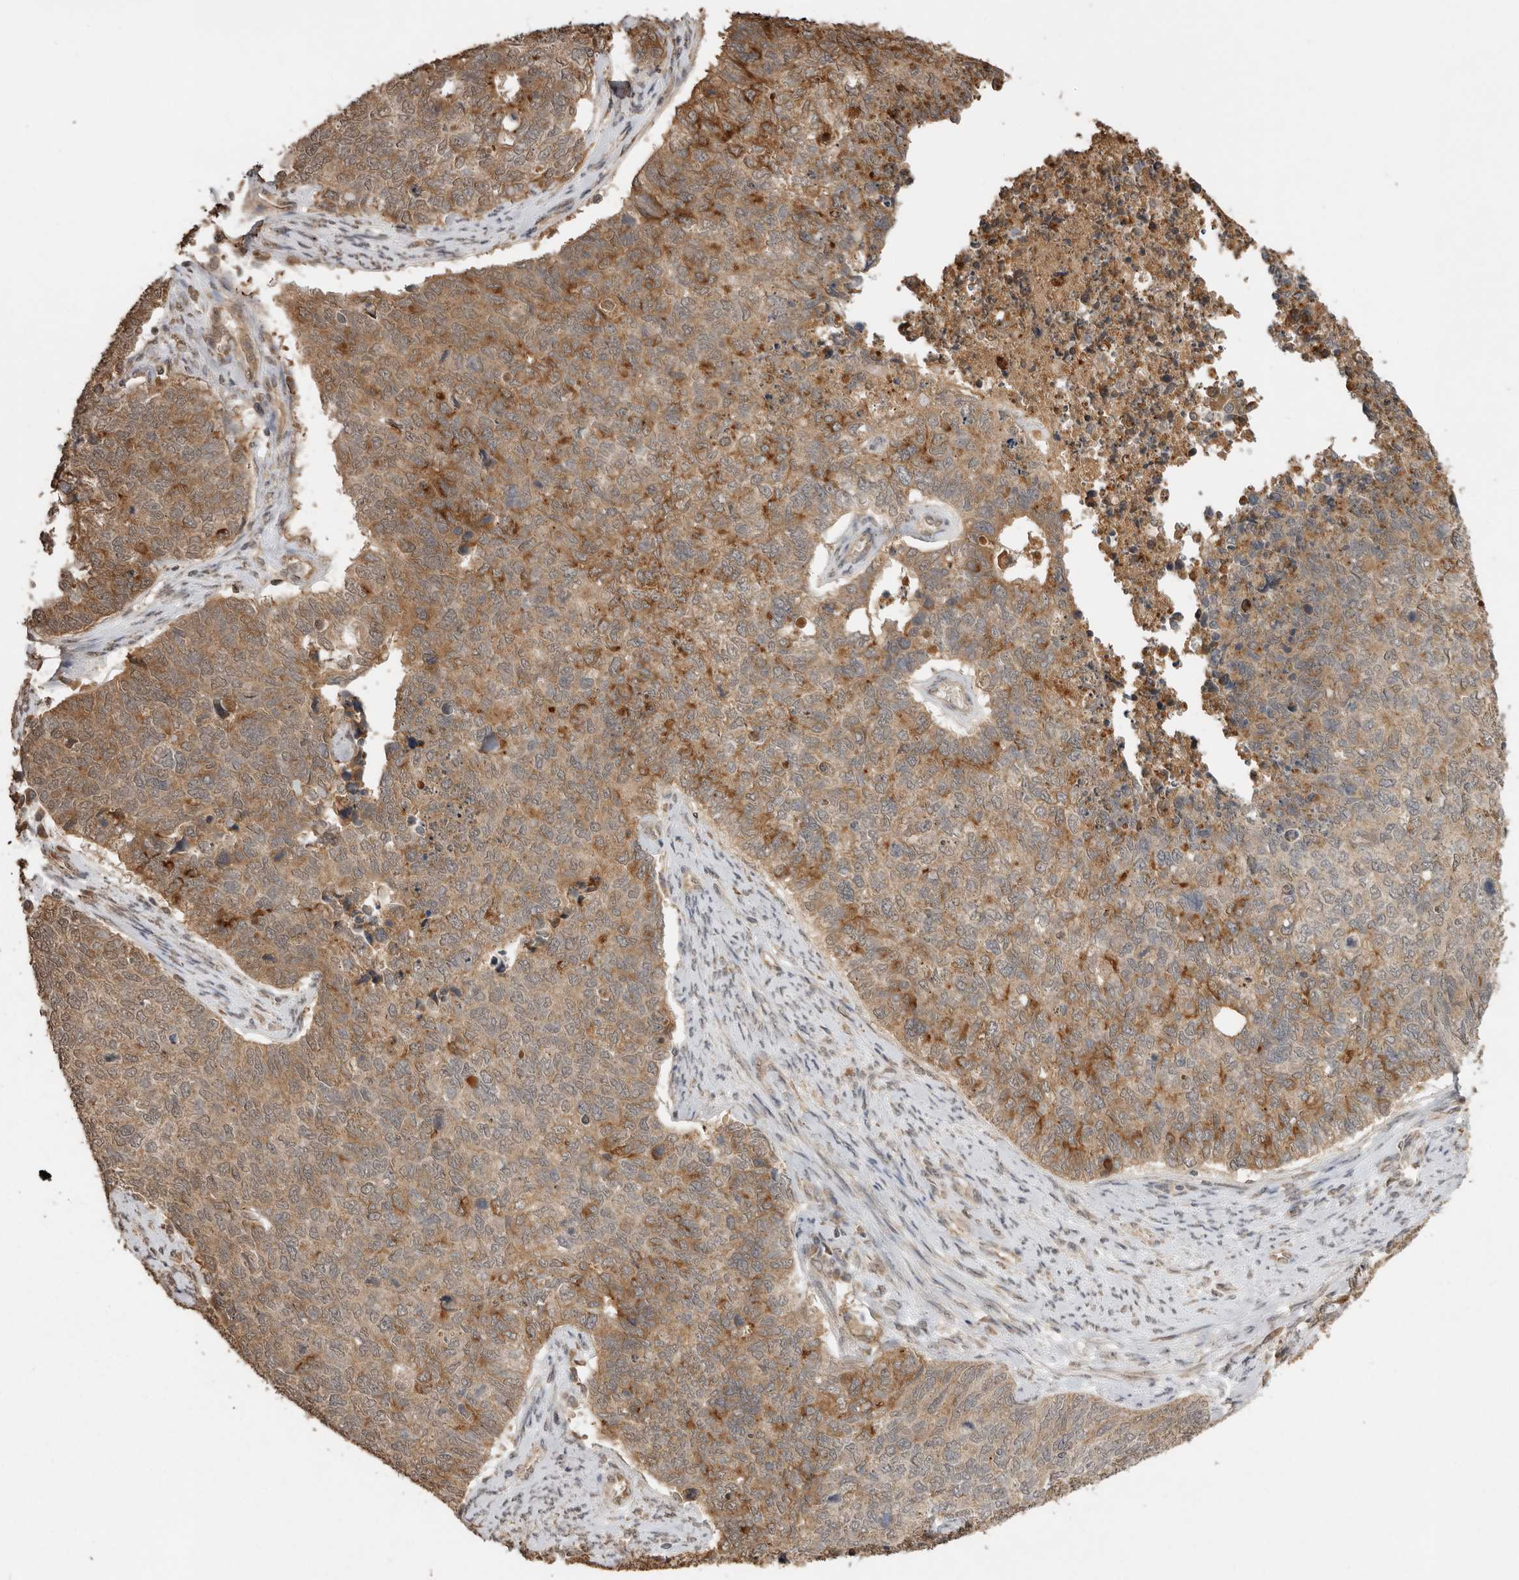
{"staining": {"intensity": "moderate", "quantity": ">75%", "location": "cytoplasmic/membranous"}, "tissue": "cervical cancer", "cell_type": "Tumor cells", "image_type": "cancer", "snomed": [{"axis": "morphology", "description": "Squamous cell carcinoma, NOS"}, {"axis": "topography", "description": "Cervix"}], "caption": "Tumor cells exhibit medium levels of moderate cytoplasmic/membranous expression in about >75% of cells in squamous cell carcinoma (cervical). (Brightfield microscopy of DAB IHC at high magnification).", "gene": "JAG2", "patient": {"sex": "female", "age": 63}}